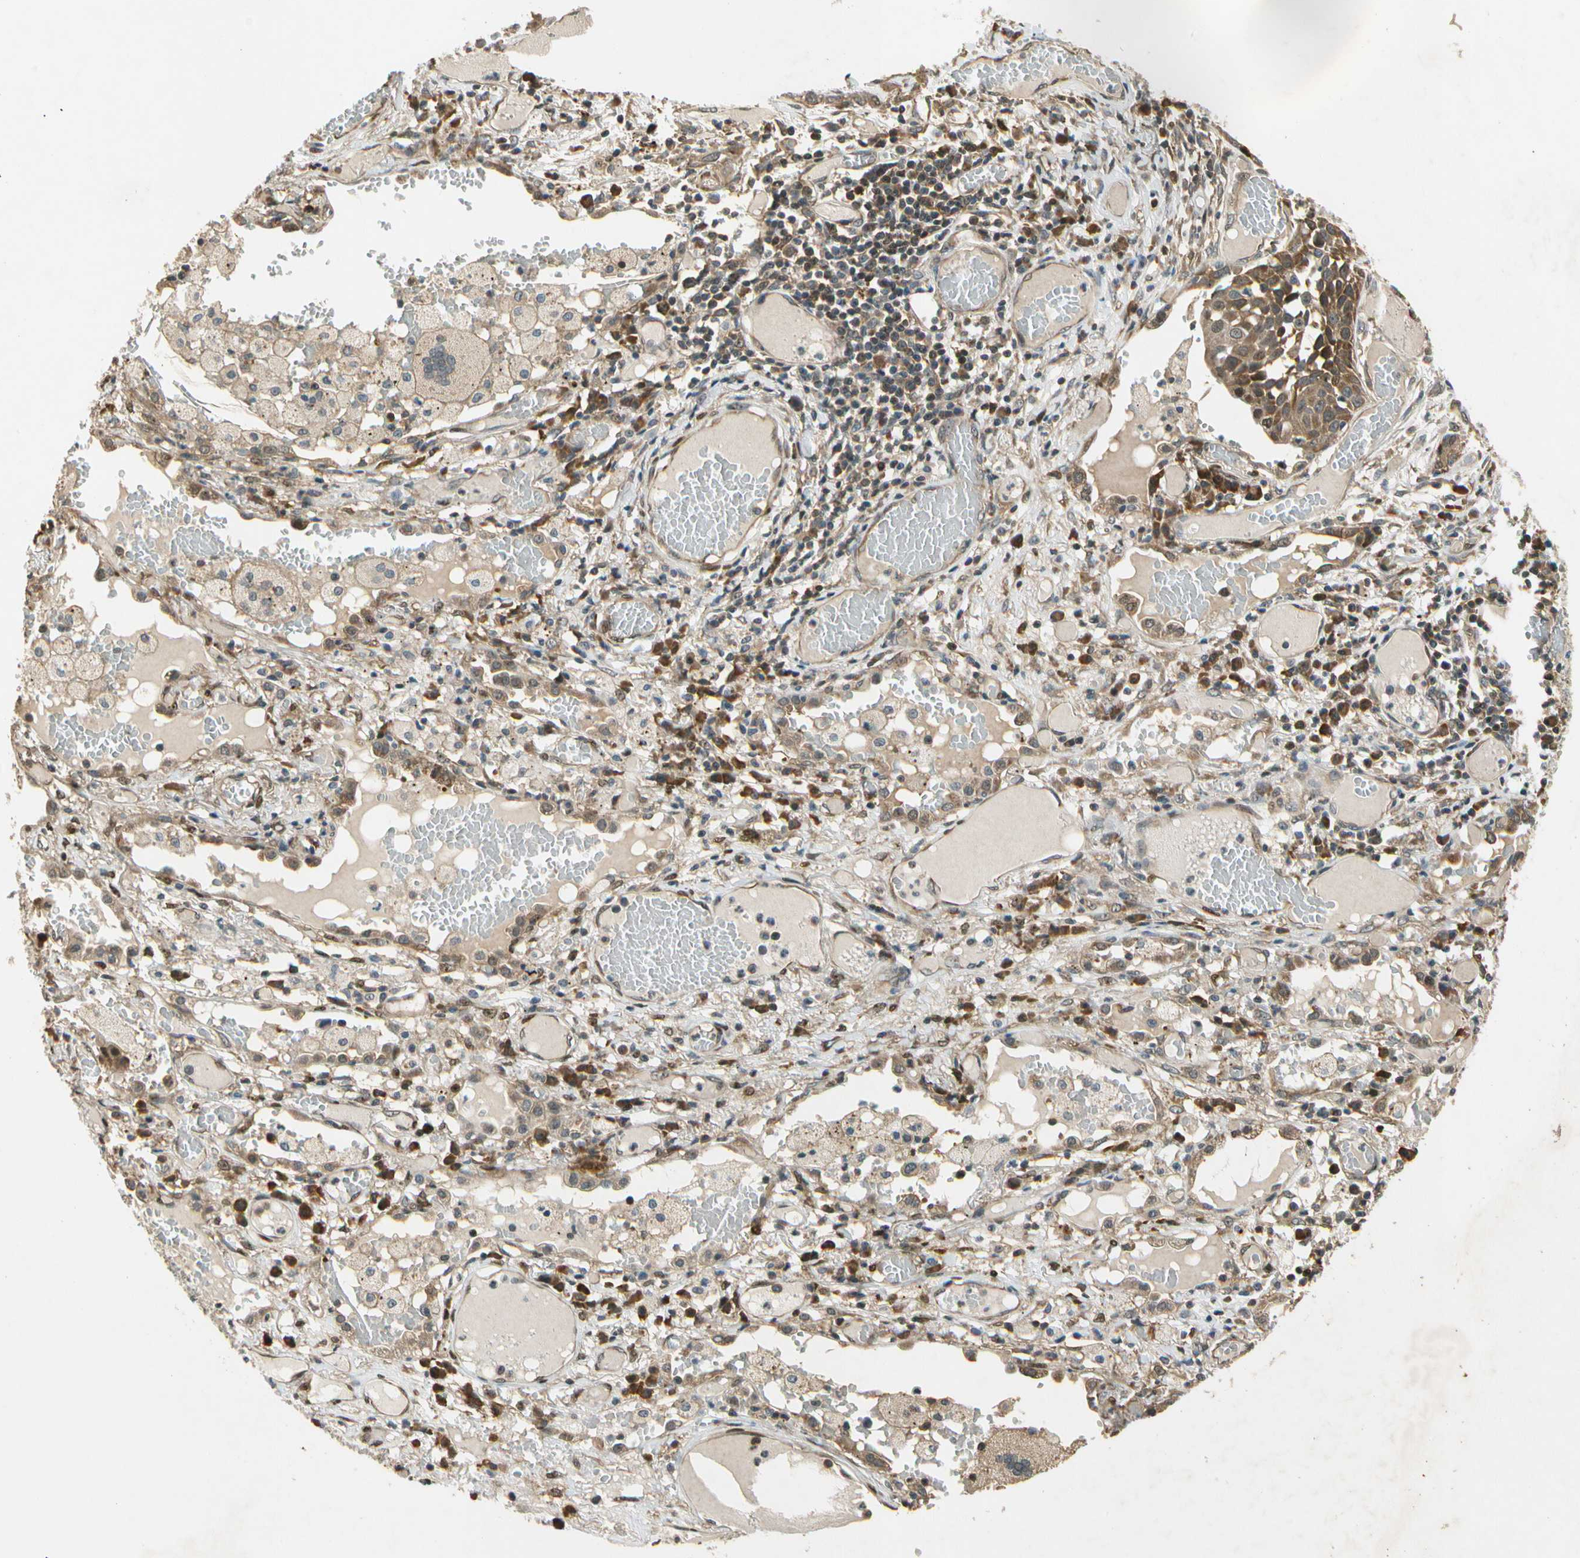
{"staining": {"intensity": "moderate", "quantity": ">75%", "location": "cytoplasmic/membranous"}, "tissue": "lung cancer", "cell_type": "Tumor cells", "image_type": "cancer", "snomed": [{"axis": "morphology", "description": "Squamous cell carcinoma, NOS"}, {"axis": "topography", "description": "Lung"}], "caption": "This is an image of immunohistochemistry (IHC) staining of lung cancer (squamous cell carcinoma), which shows moderate positivity in the cytoplasmic/membranous of tumor cells.", "gene": "EIF1AX", "patient": {"sex": "male", "age": 71}}